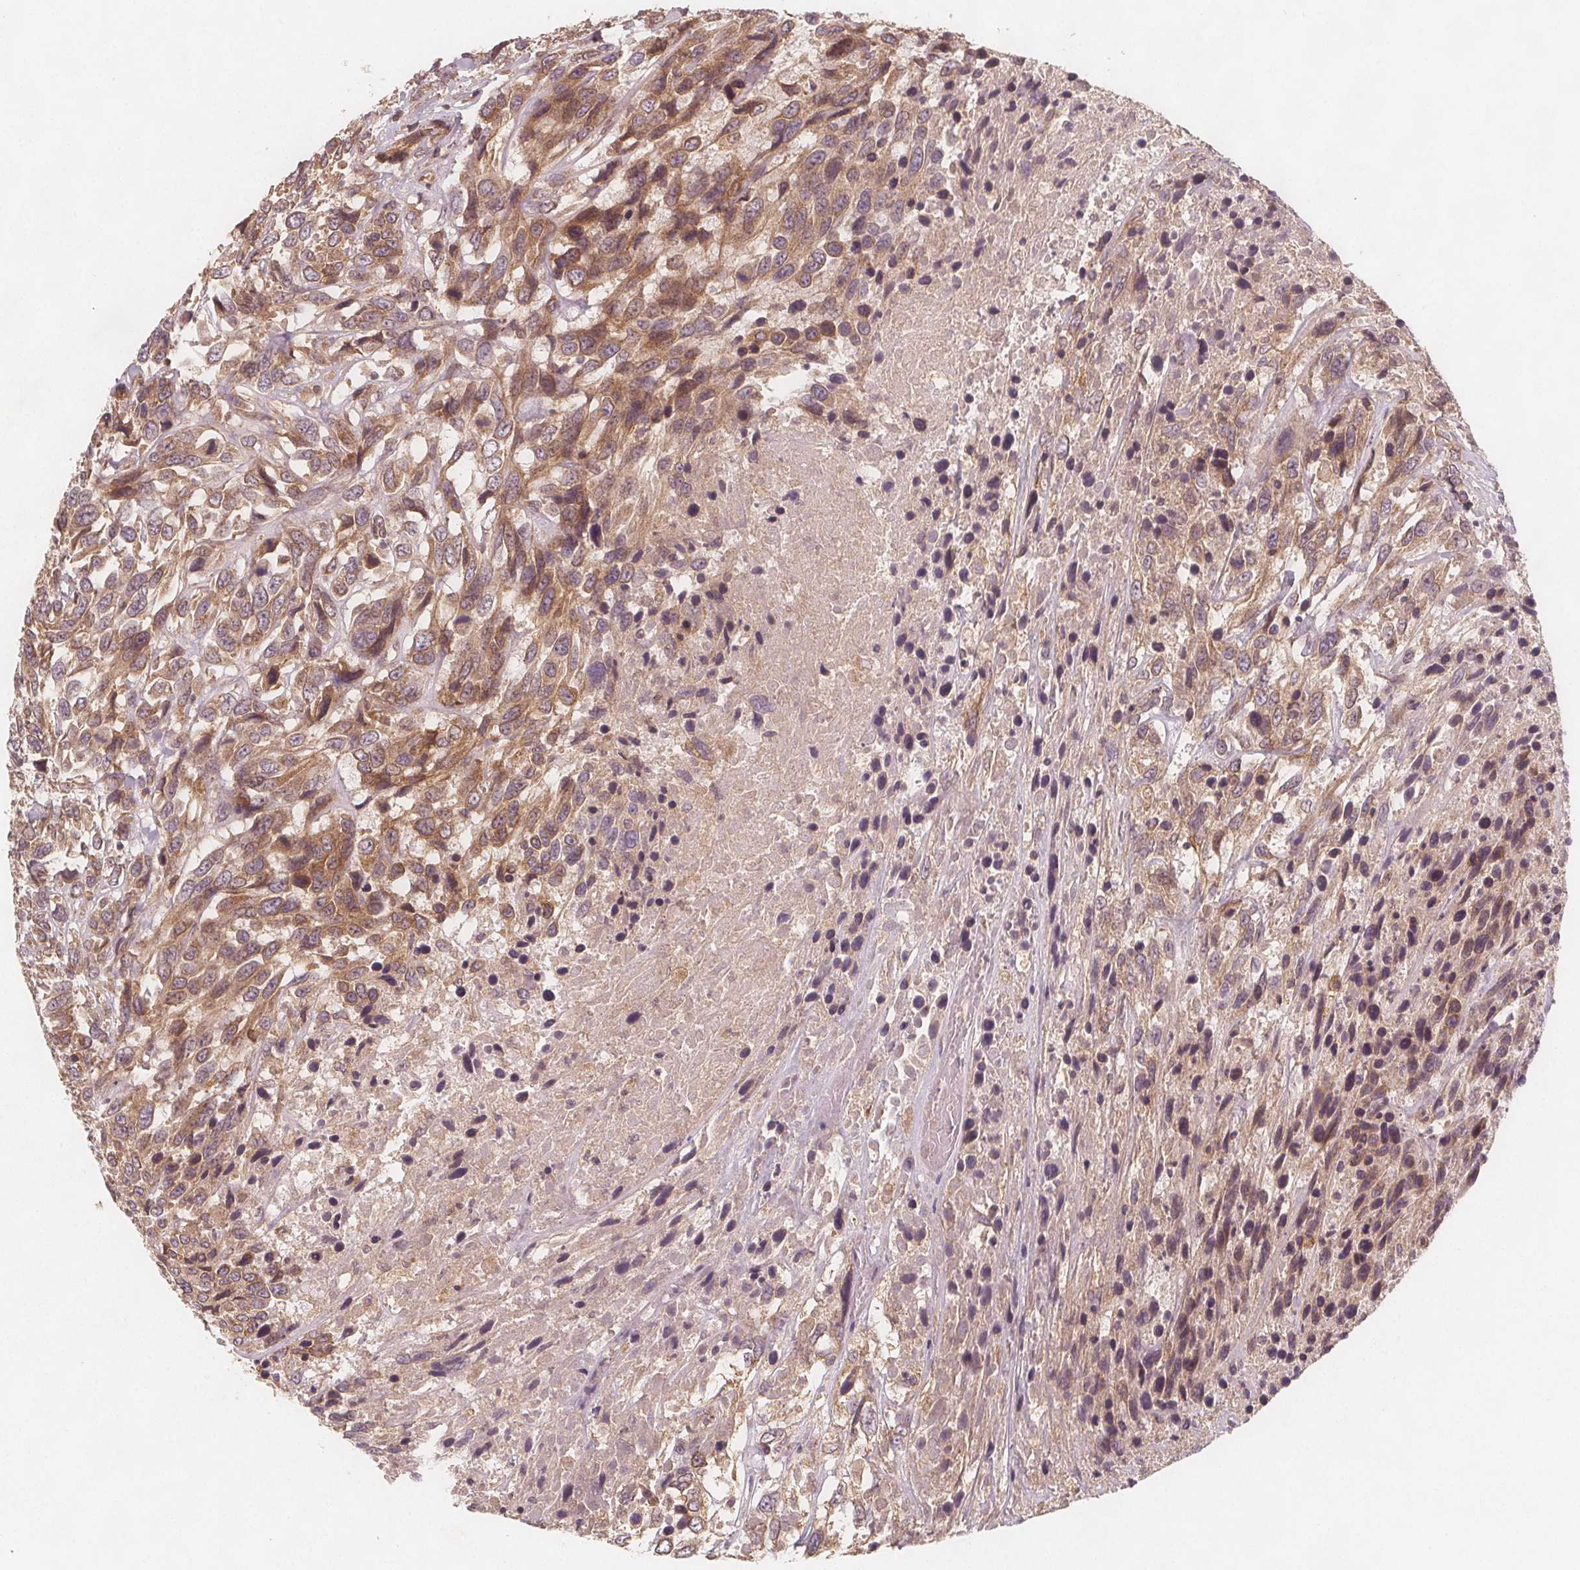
{"staining": {"intensity": "moderate", "quantity": ">75%", "location": "cytoplasmic/membranous"}, "tissue": "urothelial cancer", "cell_type": "Tumor cells", "image_type": "cancer", "snomed": [{"axis": "morphology", "description": "Urothelial carcinoma, High grade"}, {"axis": "topography", "description": "Urinary bladder"}], "caption": "The image exhibits immunohistochemical staining of urothelial cancer. There is moderate cytoplasmic/membranous expression is appreciated in approximately >75% of tumor cells.", "gene": "NCSTN", "patient": {"sex": "female", "age": 70}}